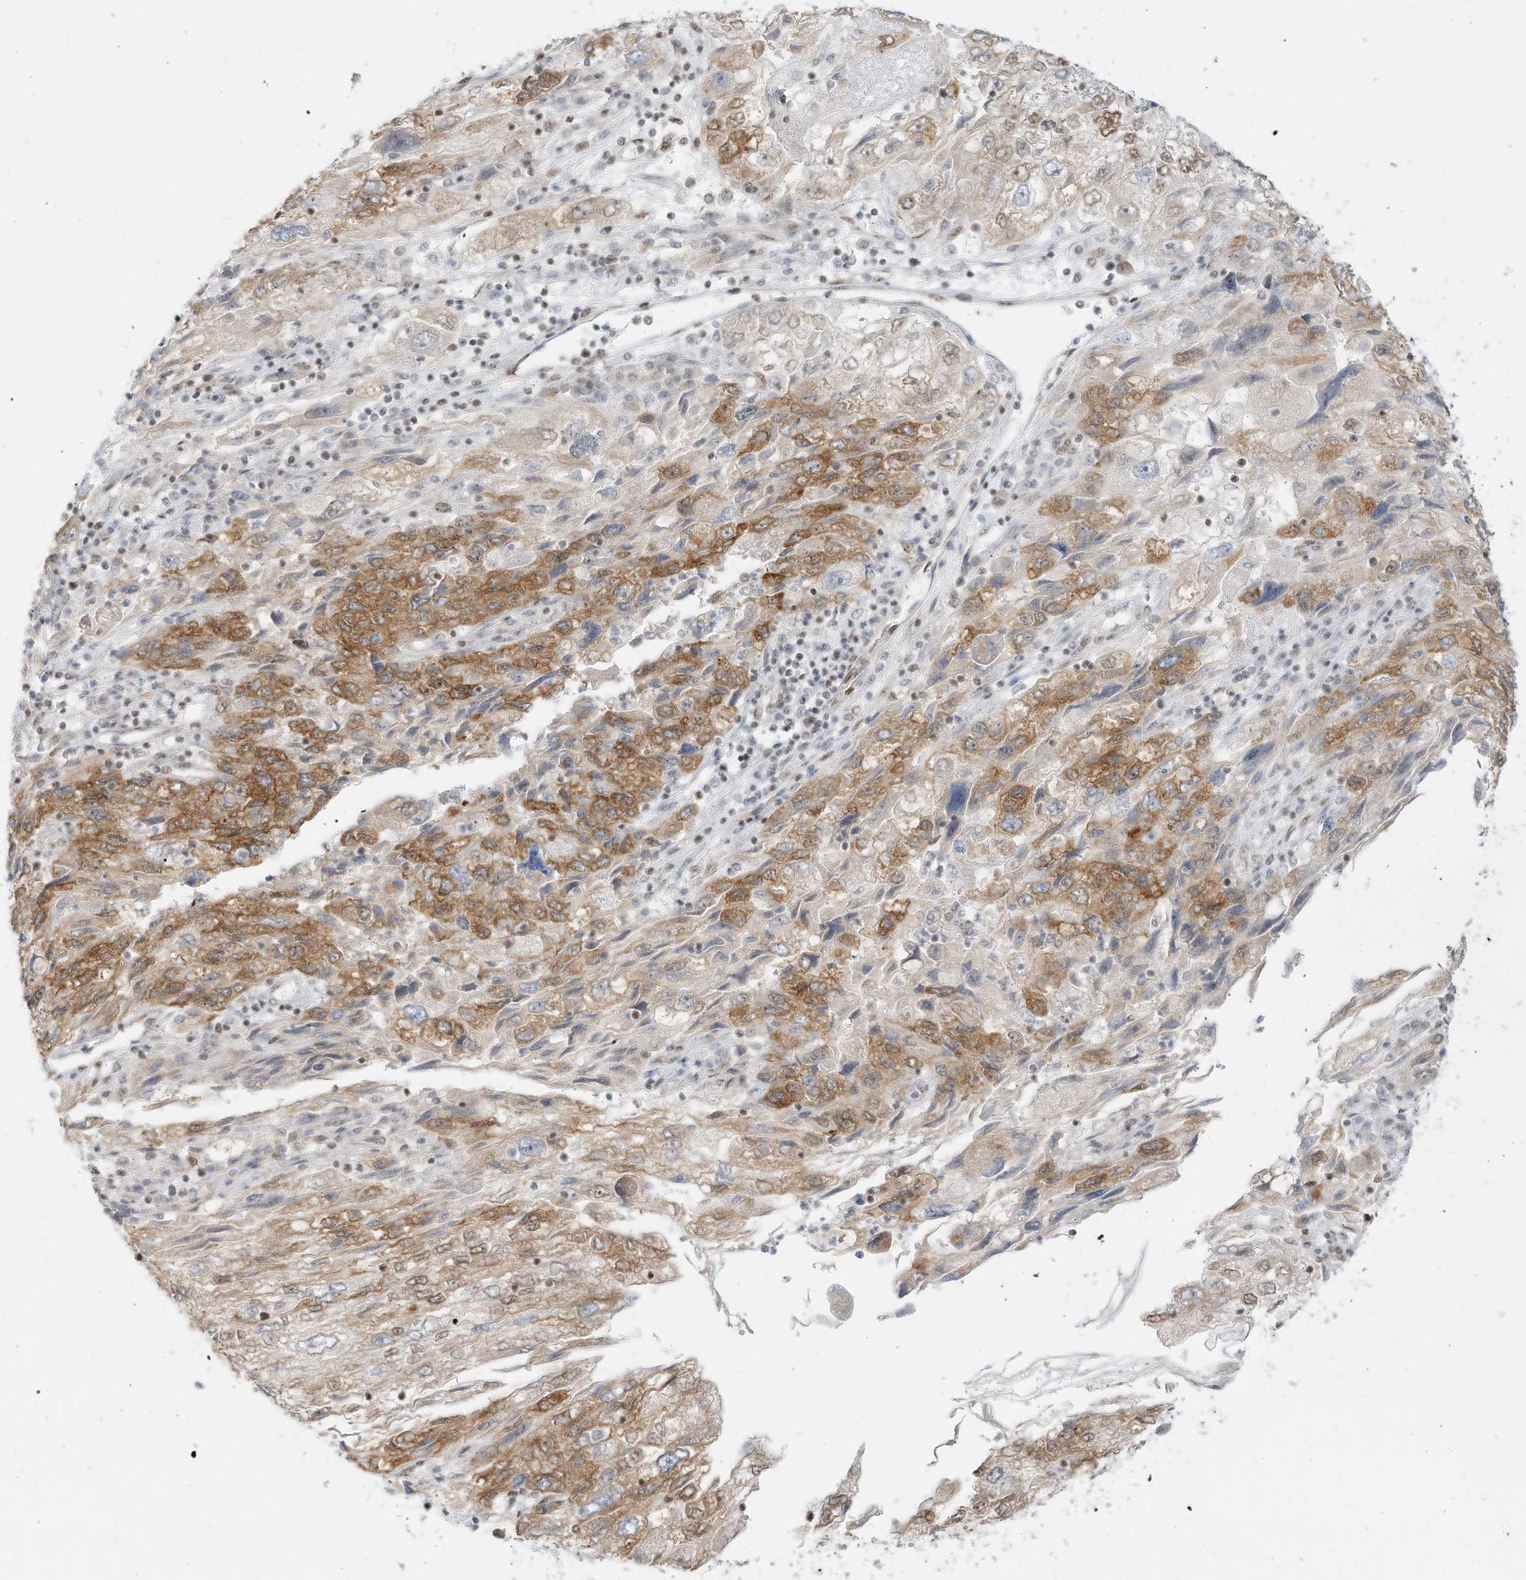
{"staining": {"intensity": "moderate", "quantity": ">75%", "location": "cytoplasmic/membranous,nuclear"}, "tissue": "endometrial cancer", "cell_type": "Tumor cells", "image_type": "cancer", "snomed": [{"axis": "morphology", "description": "Adenocarcinoma, NOS"}, {"axis": "topography", "description": "Endometrium"}], "caption": "Immunohistochemical staining of human endometrial cancer demonstrates medium levels of moderate cytoplasmic/membranous and nuclear protein staining in about >75% of tumor cells.", "gene": "NHSL1", "patient": {"sex": "female", "age": 49}}